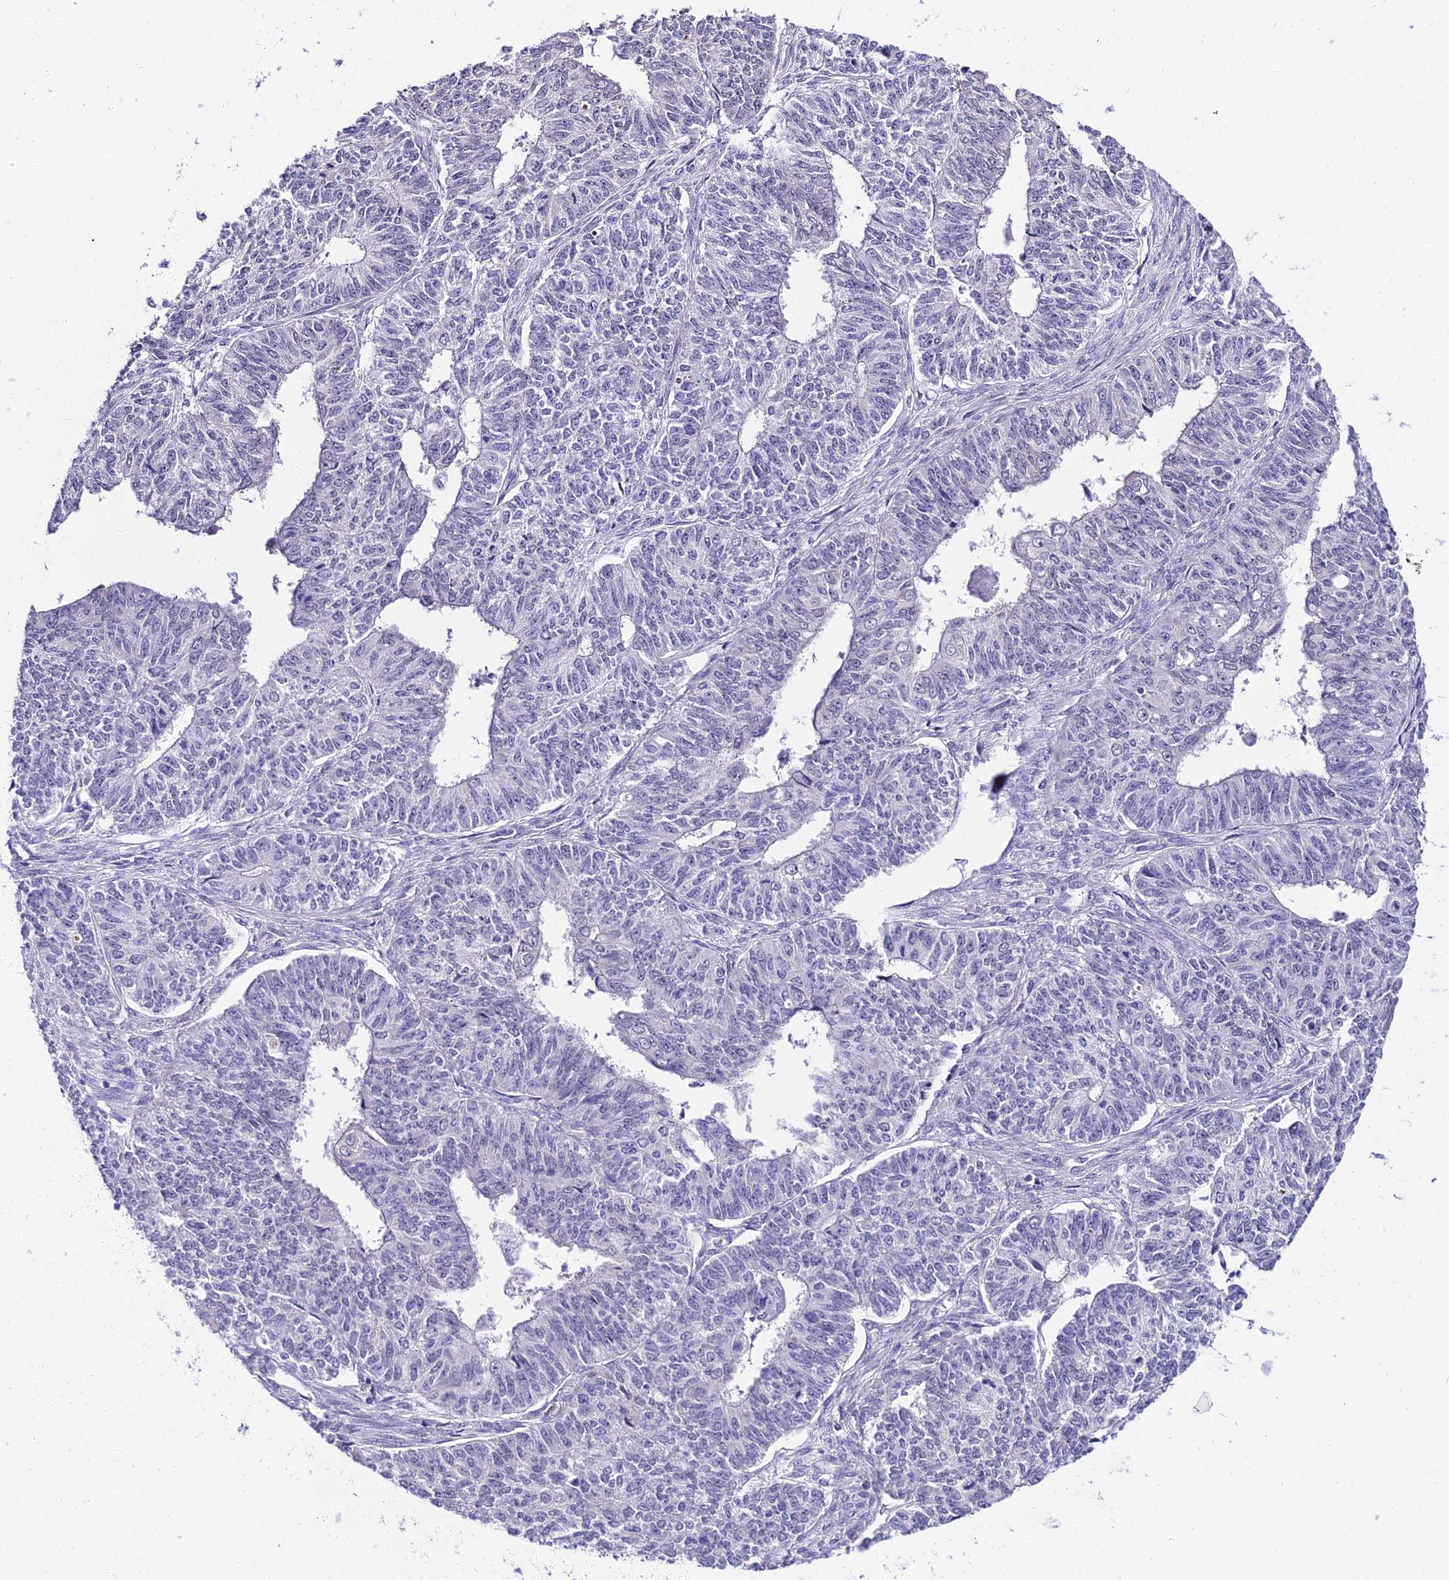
{"staining": {"intensity": "negative", "quantity": "none", "location": "none"}, "tissue": "endometrial cancer", "cell_type": "Tumor cells", "image_type": "cancer", "snomed": [{"axis": "morphology", "description": "Adenocarcinoma, NOS"}, {"axis": "topography", "description": "Endometrium"}], "caption": "Adenocarcinoma (endometrial) was stained to show a protein in brown. There is no significant staining in tumor cells.", "gene": "POLR2I", "patient": {"sex": "female", "age": 32}}